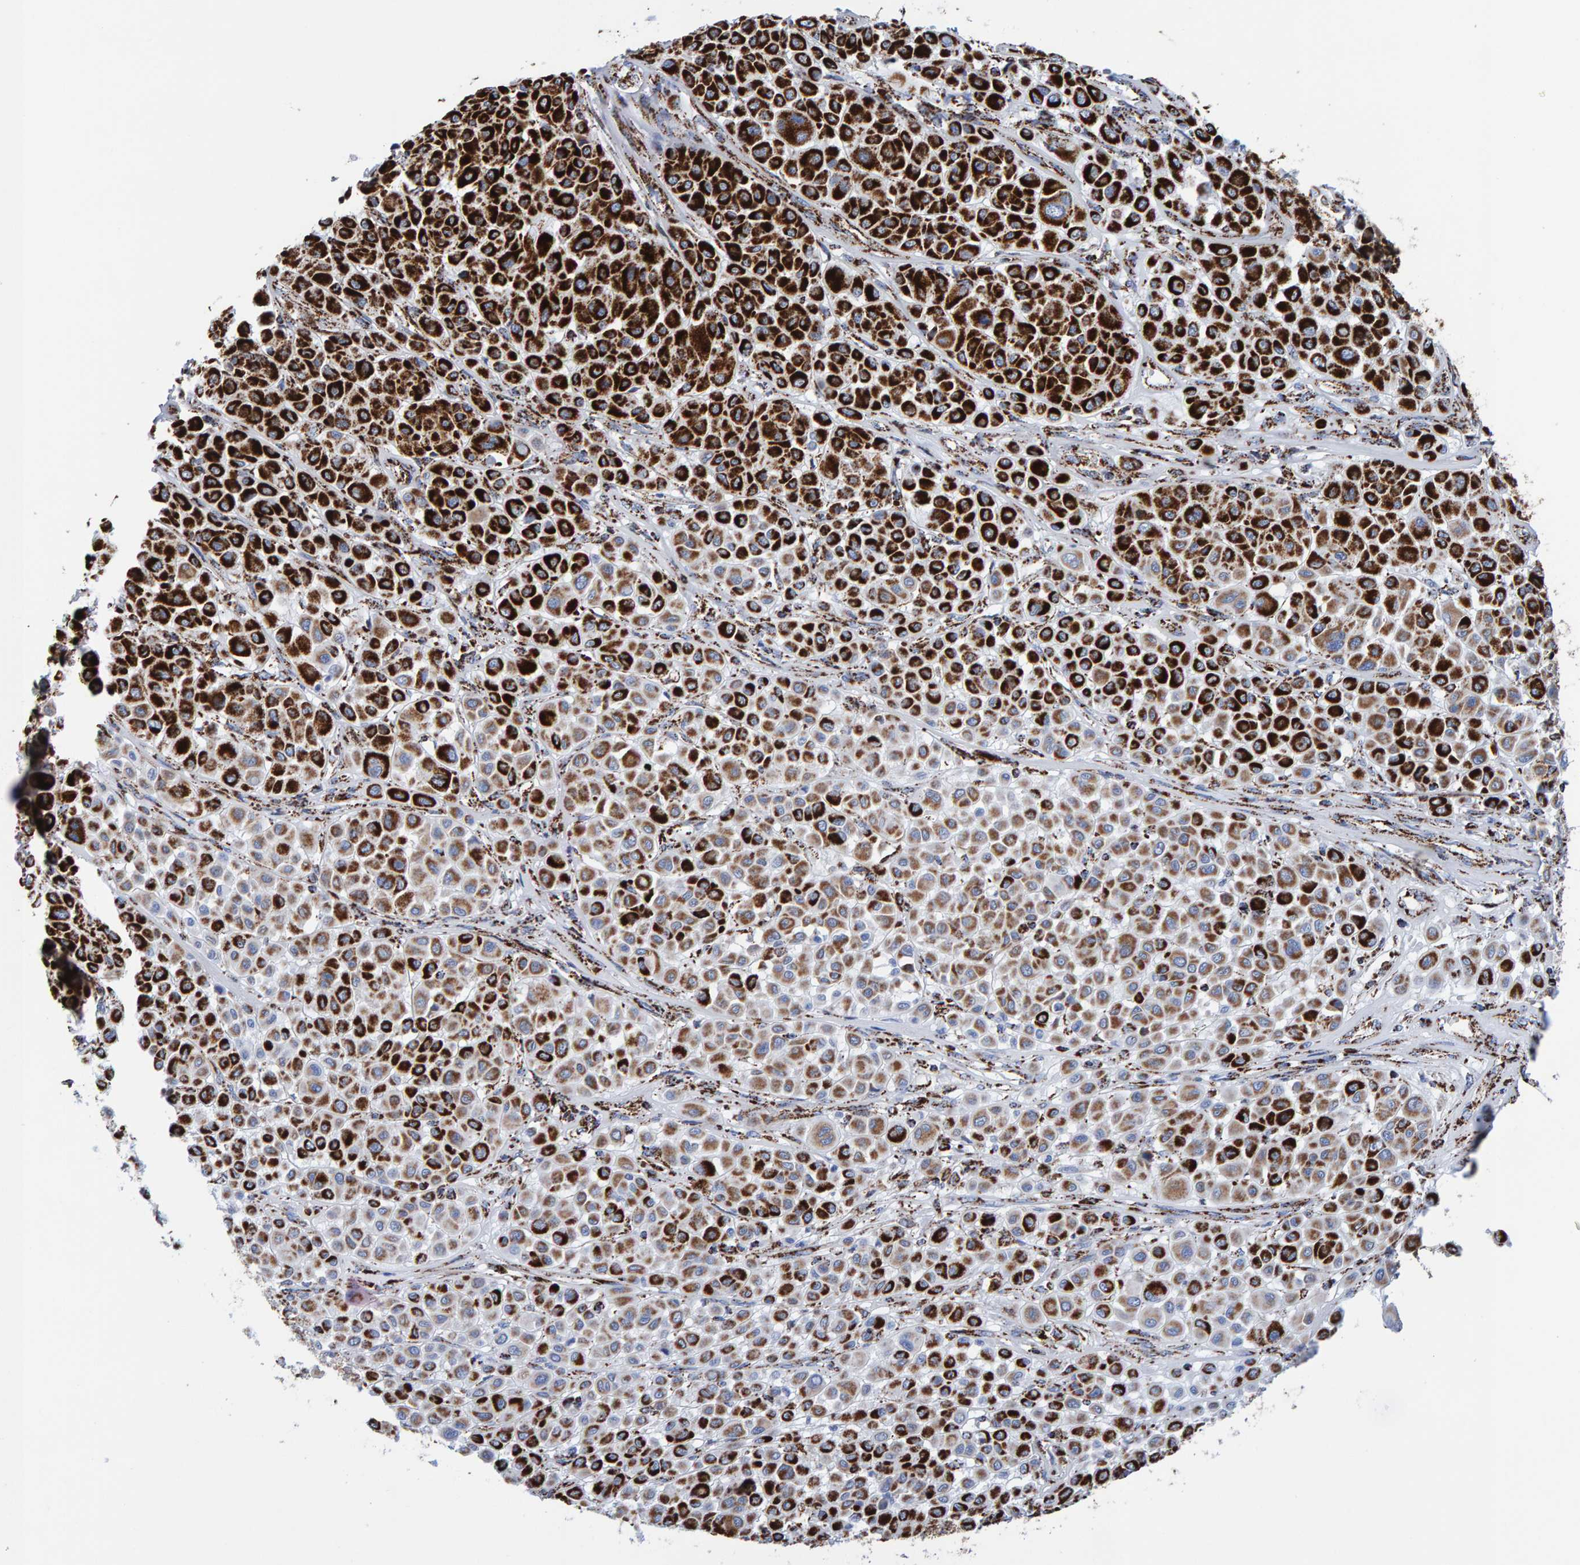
{"staining": {"intensity": "strong", "quantity": ">75%", "location": "cytoplasmic/membranous"}, "tissue": "melanoma", "cell_type": "Tumor cells", "image_type": "cancer", "snomed": [{"axis": "morphology", "description": "Malignant melanoma, Metastatic site"}, {"axis": "topography", "description": "Soft tissue"}], "caption": "This histopathology image shows melanoma stained with IHC to label a protein in brown. The cytoplasmic/membranous of tumor cells show strong positivity for the protein. Nuclei are counter-stained blue.", "gene": "ENSG00000262660", "patient": {"sex": "male", "age": 41}}